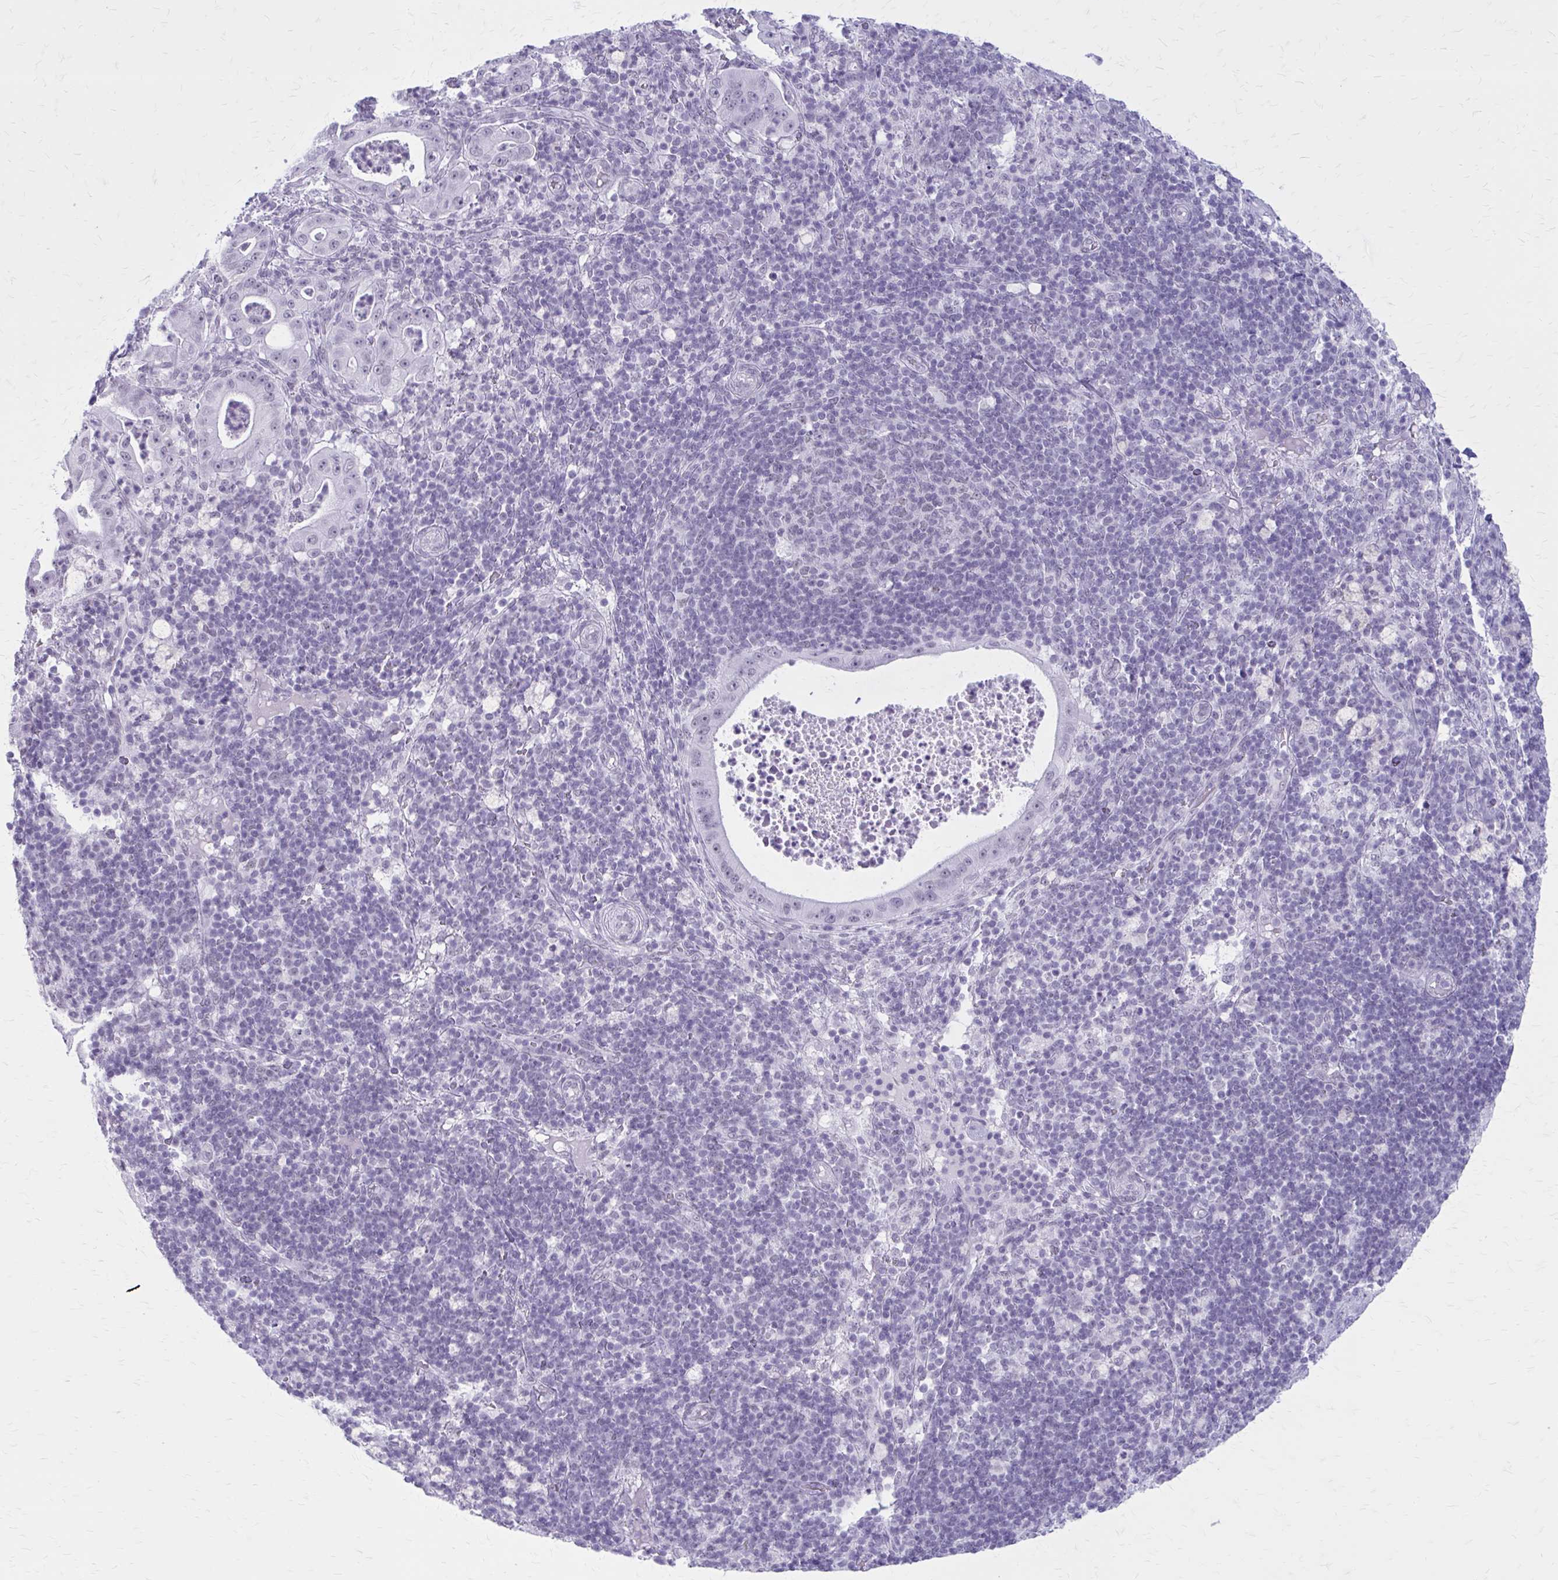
{"staining": {"intensity": "negative", "quantity": "none", "location": "none"}, "tissue": "pancreatic cancer", "cell_type": "Tumor cells", "image_type": "cancer", "snomed": [{"axis": "morphology", "description": "Adenocarcinoma, NOS"}, {"axis": "topography", "description": "Pancreas"}], "caption": "Pancreatic adenocarcinoma was stained to show a protein in brown. There is no significant staining in tumor cells.", "gene": "GAD1", "patient": {"sex": "male", "age": 71}}